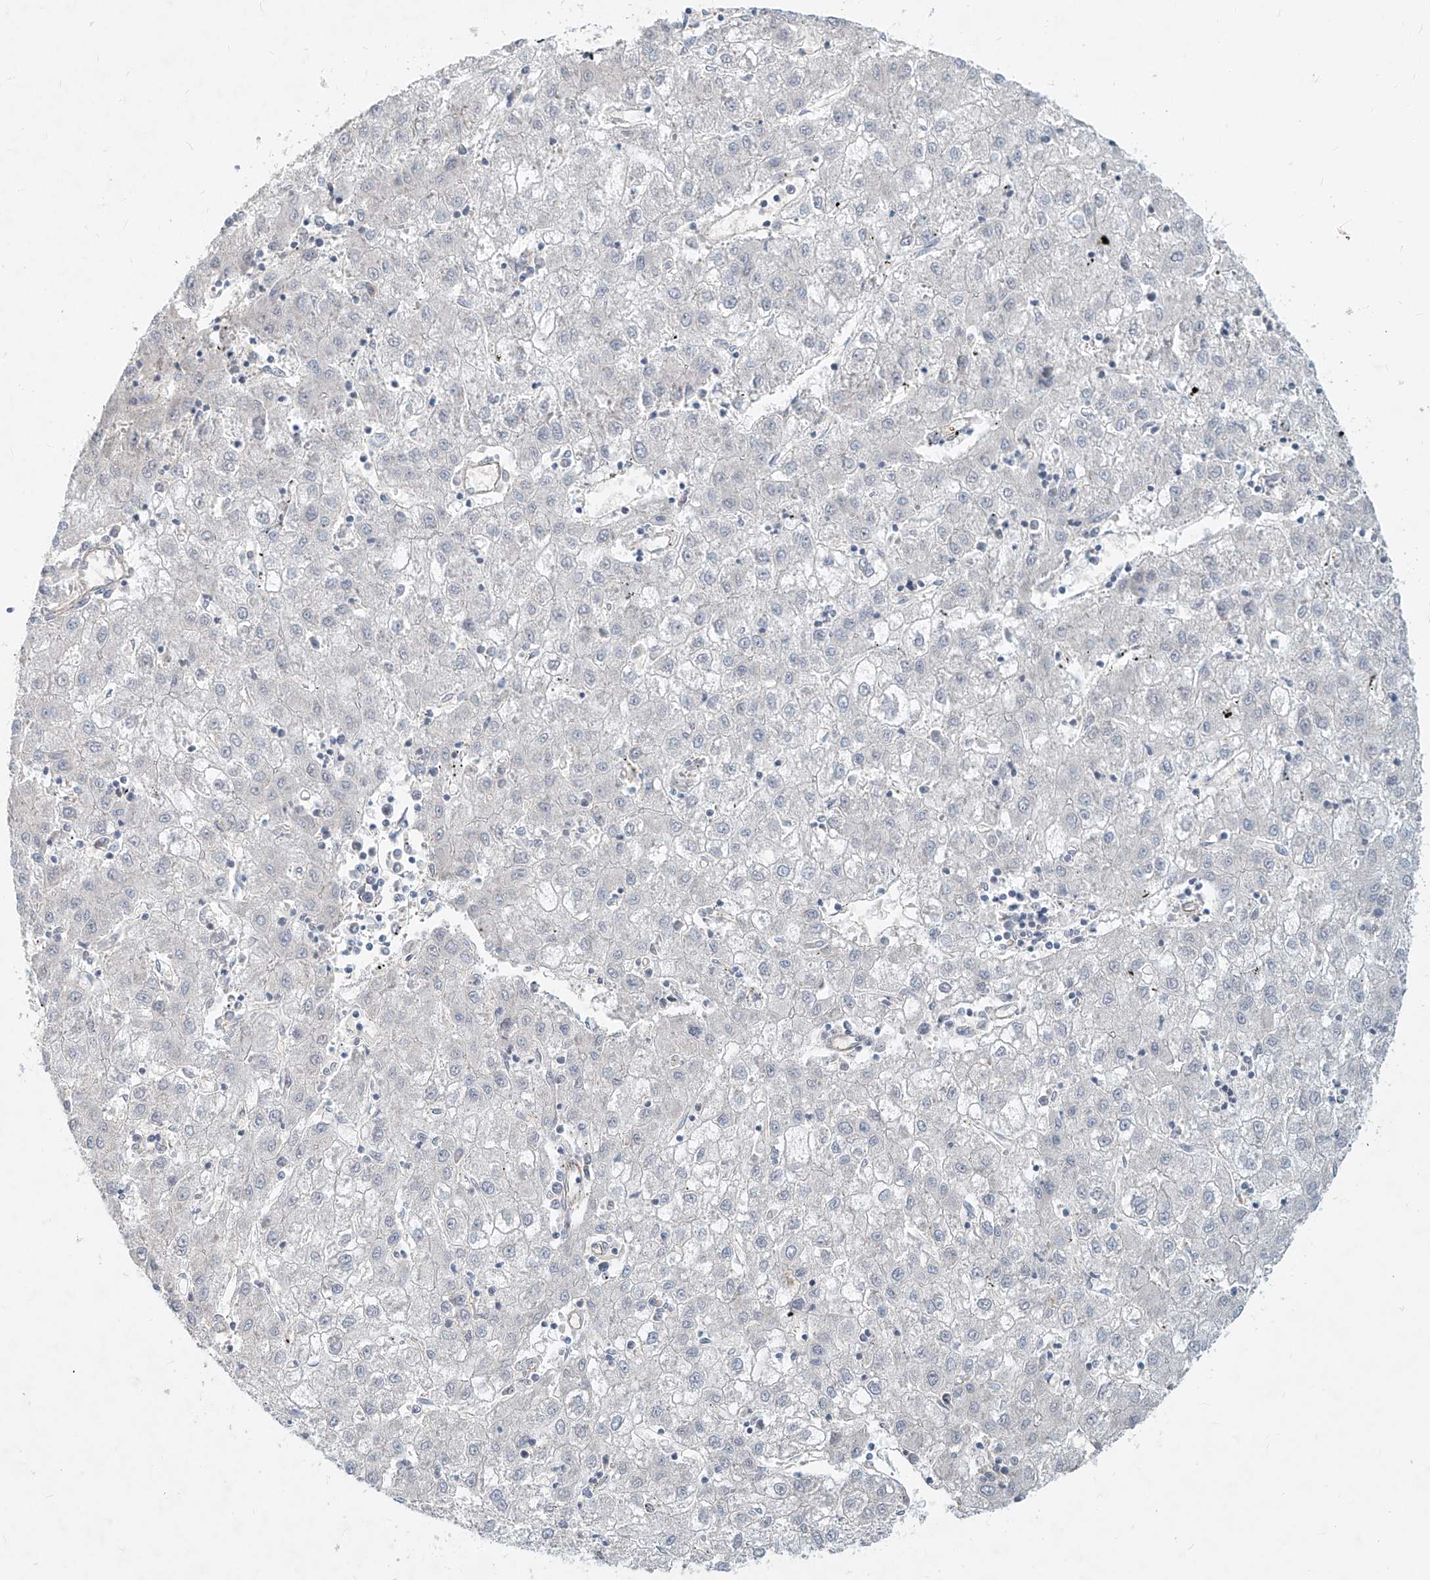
{"staining": {"intensity": "negative", "quantity": "none", "location": "none"}, "tissue": "liver cancer", "cell_type": "Tumor cells", "image_type": "cancer", "snomed": [{"axis": "morphology", "description": "Carcinoma, Hepatocellular, NOS"}, {"axis": "topography", "description": "Liver"}], "caption": "The immunohistochemistry (IHC) histopathology image has no significant positivity in tumor cells of liver cancer tissue.", "gene": "SYTL3", "patient": {"sex": "male", "age": 72}}